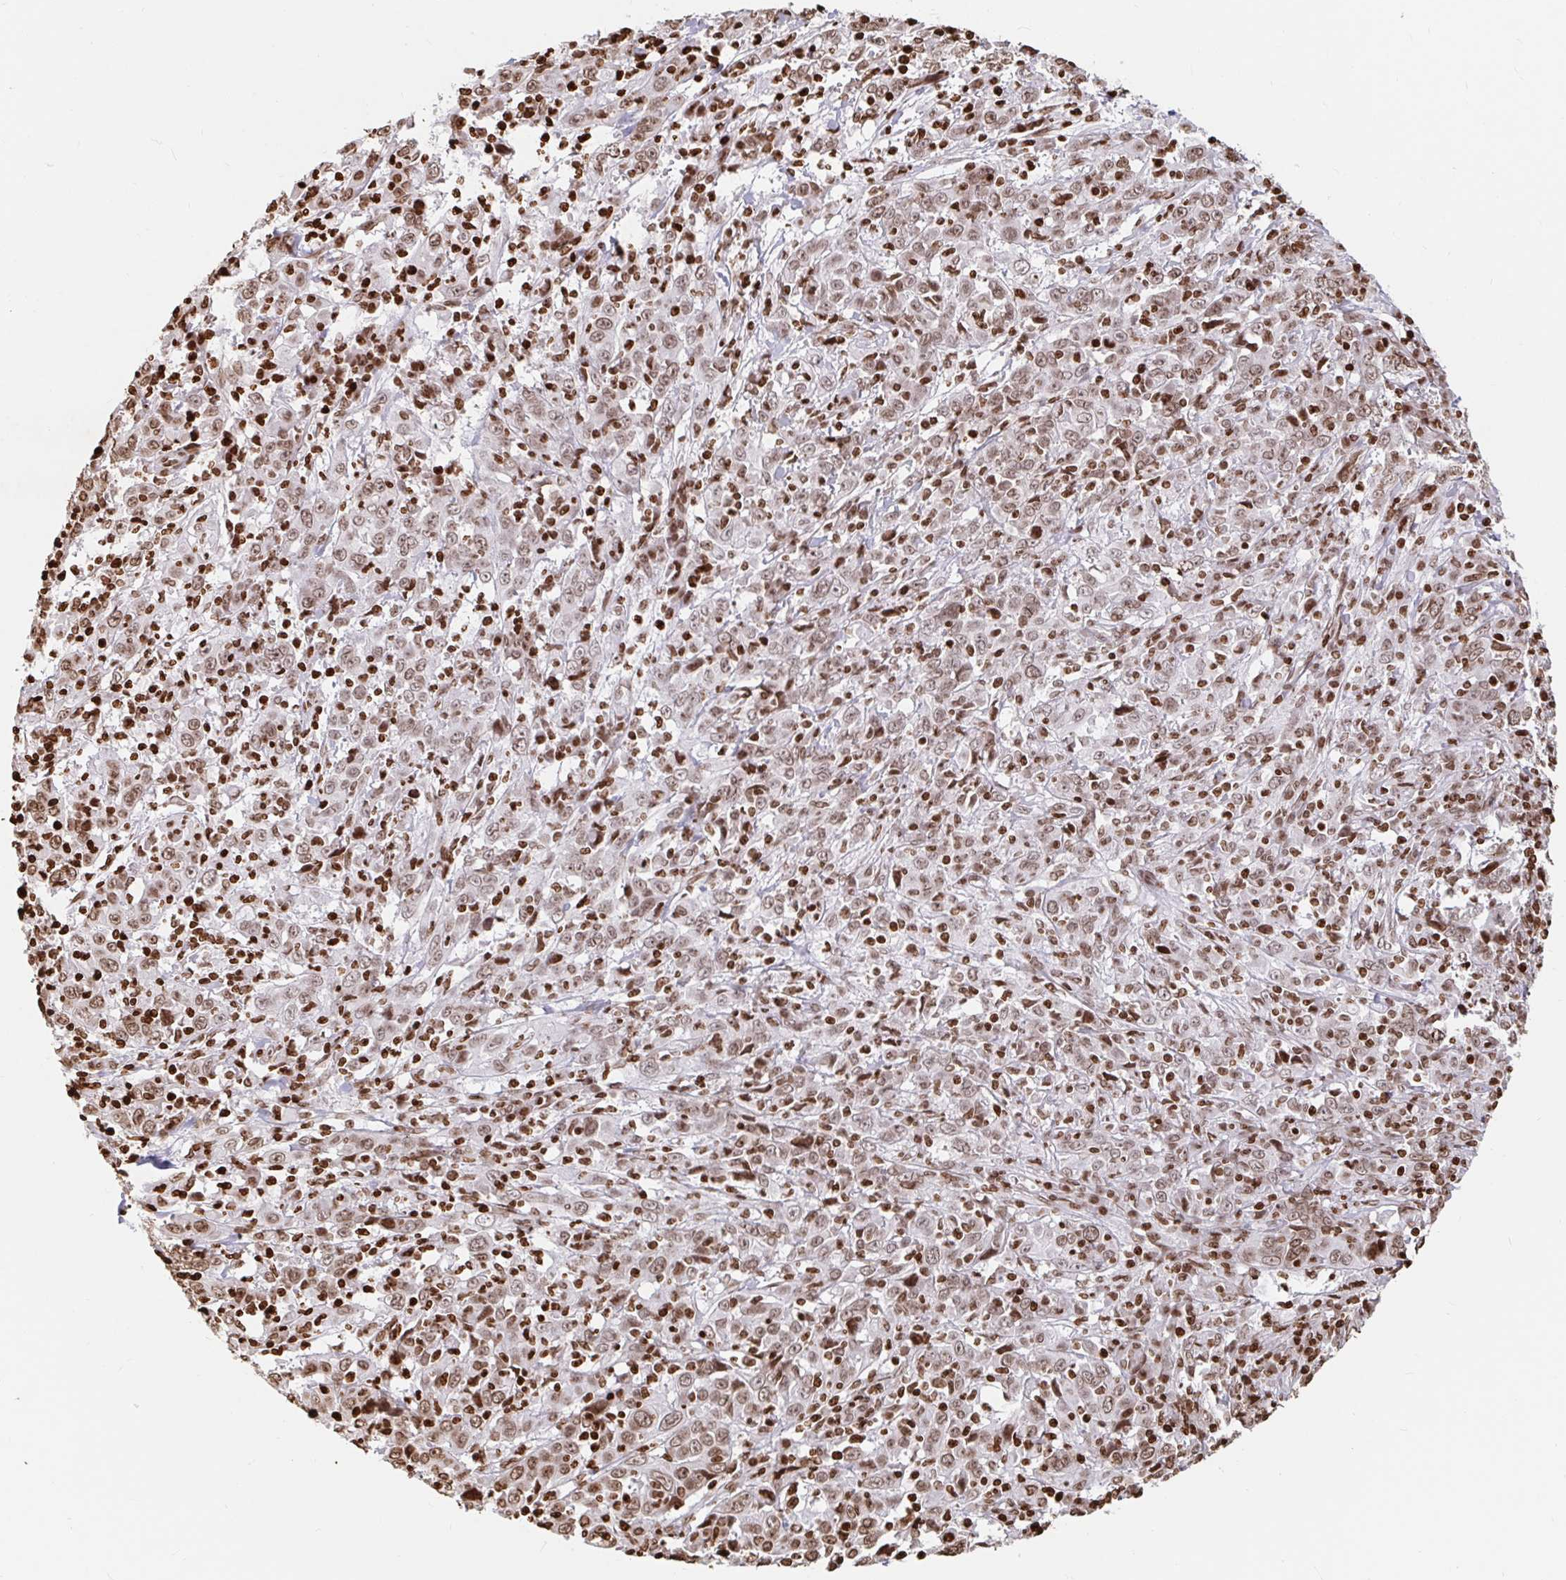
{"staining": {"intensity": "weak", "quantity": ">75%", "location": "nuclear"}, "tissue": "cervical cancer", "cell_type": "Tumor cells", "image_type": "cancer", "snomed": [{"axis": "morphology", "description": "Squamous cell carcinoma, NOS"}, {"axis": "topography", "description": "Cervix"}], "caption": "Cervical cancer (squamous cell carcinoma) stained with a brown dye demonstrates weak nuclear positive expression in about >75% of tumor cells.", "gene": "H2BC5", "patient": {"sex": "female", "age": 46}}